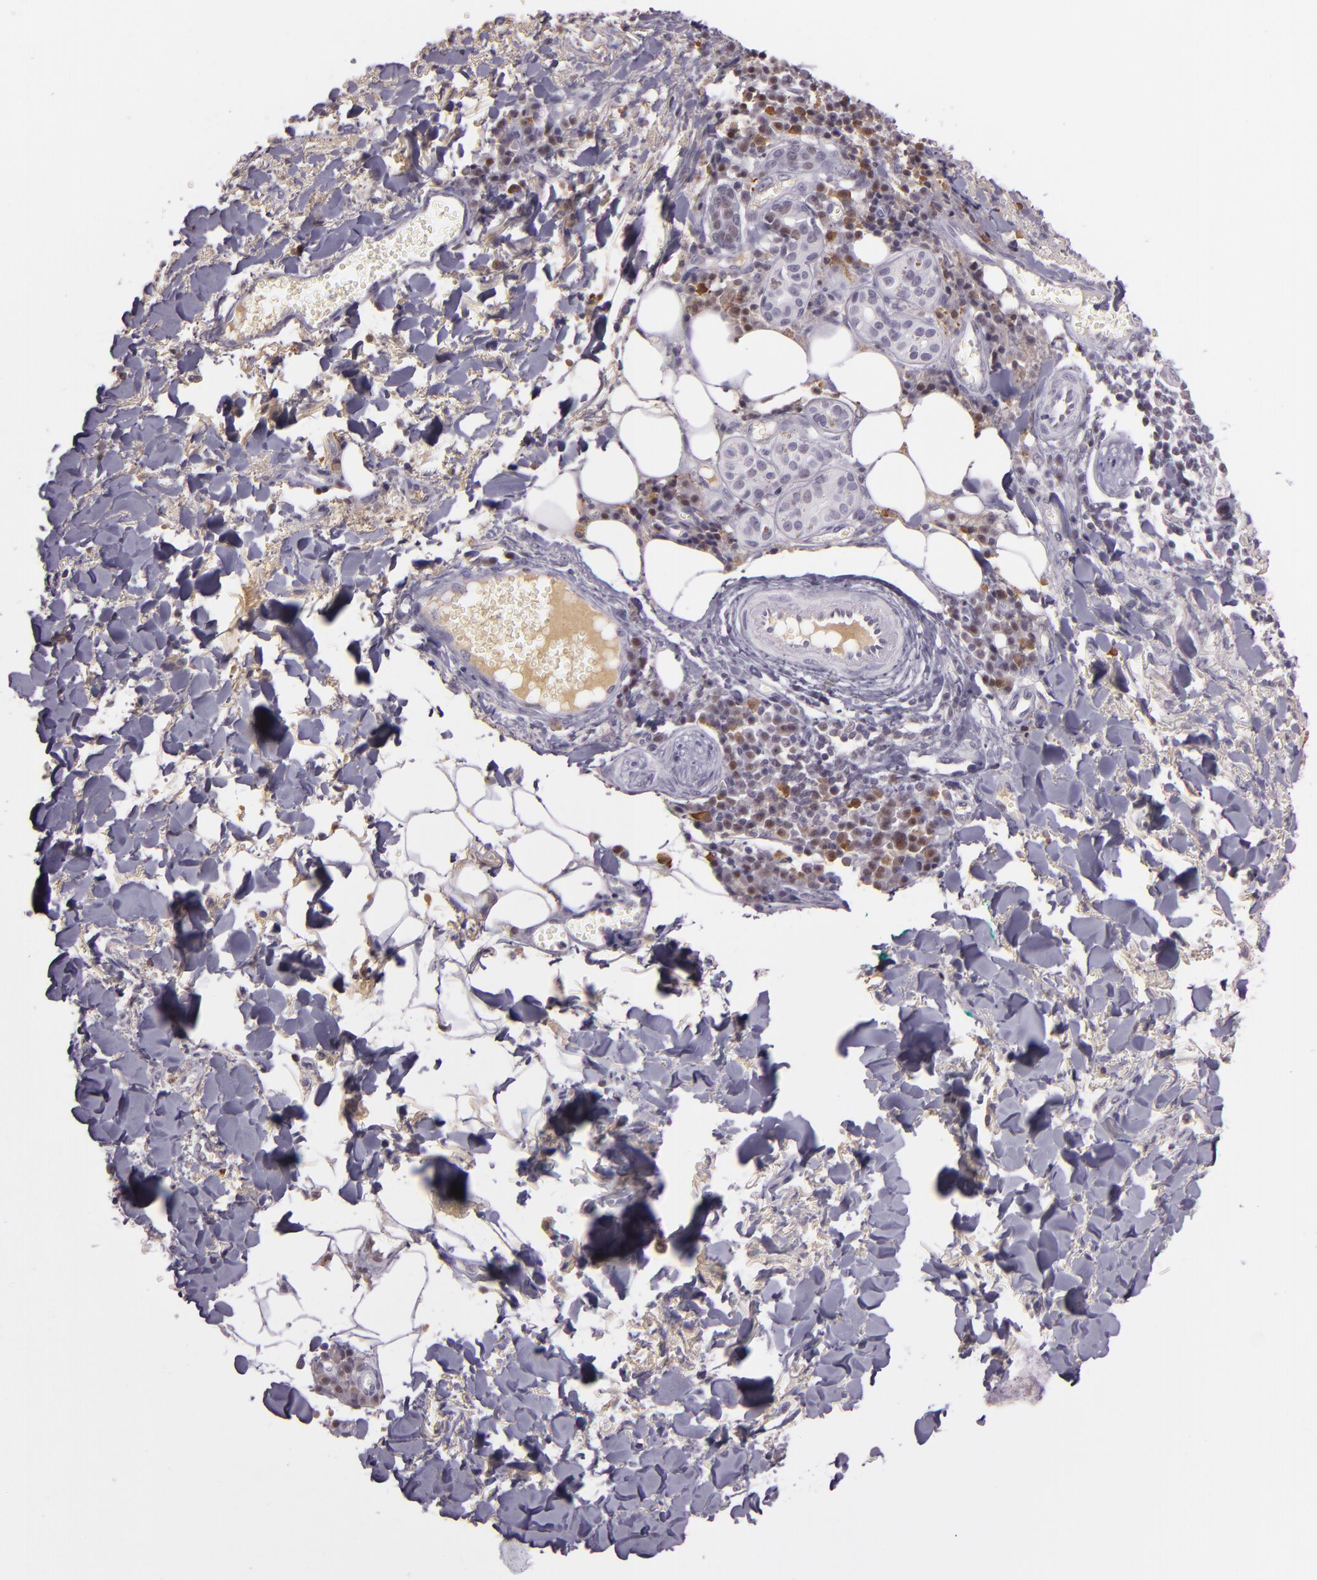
{"staining": {"intensity": "negative", "quantity": "none", "location": "none"}, "tissue": "skin cancer", "cell_type": "Tumor cells", "image_type": "cancer", "snomed": [{"axis": "morphology", "description": "Basal cell carcinoma"}, {"axis": "topography", "description": "Skin"}], "caption": "Immunohistochemical staining of human skin cancer shows no significant staining in tumor cells.", "gene": "CHEK2", "patient": {"sex": "female", "age": 89}}